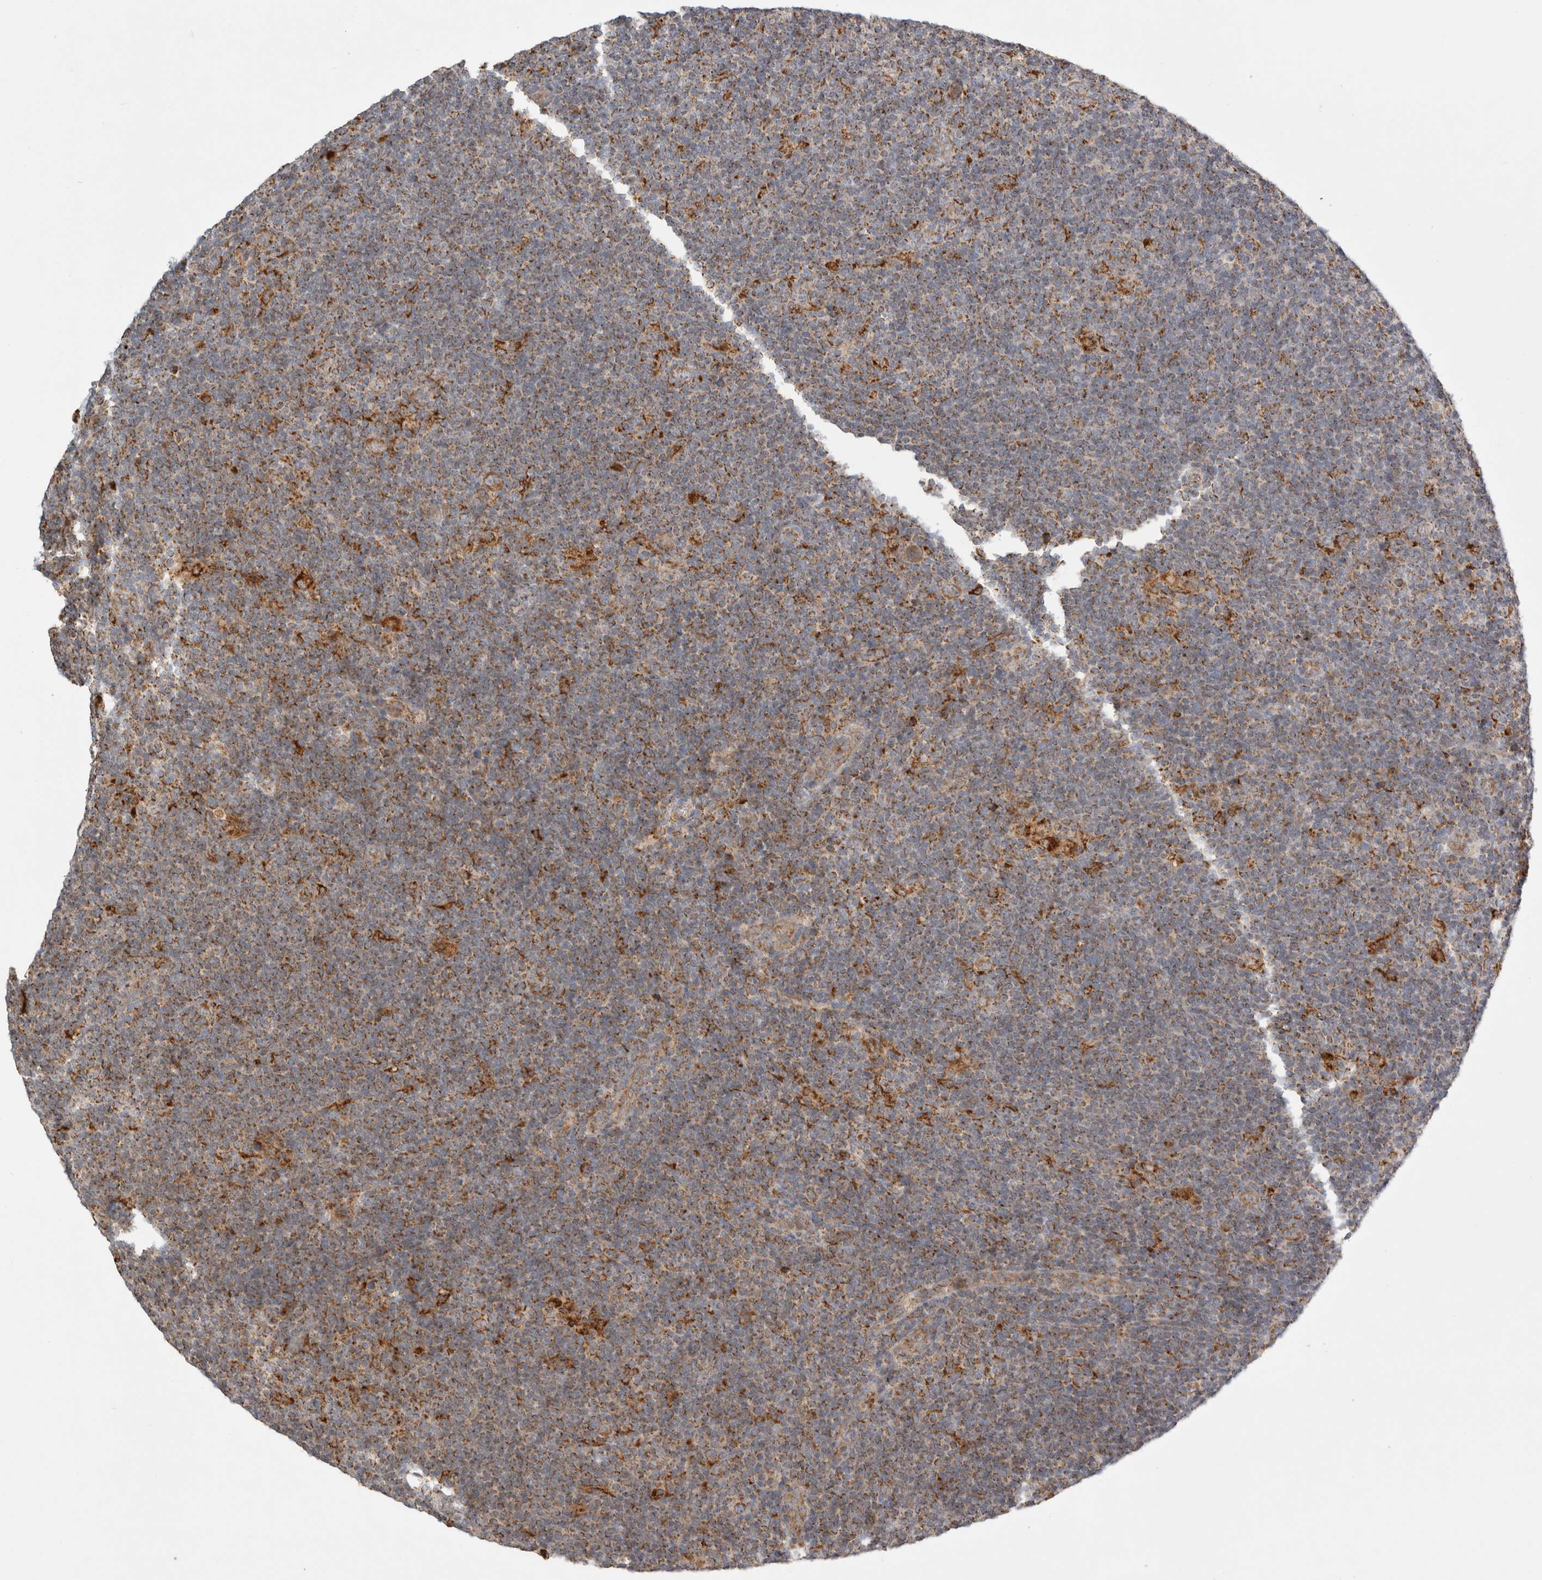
{"staining": {"intensity": "moderate", "quantity": ">75%", "location": "cytoplasmic/membranous"}, "tissue": "lymphoma", "cell_type": "Tumor cells", "image_type": "cancer", "snomed": [{"axis": "morphology", "description": "Hodgkin's disease, NOS"}, {"axis": "topography", "description": "Lymph node"}], "caption": "Immunohistochemical staining of human lymphoma reveals medium levels of moderate cytoplasmic/membranous expression in approximately >75% of tumor cells.", "gene": "HROB", "patient": {"sex": "female", "age": 57}}